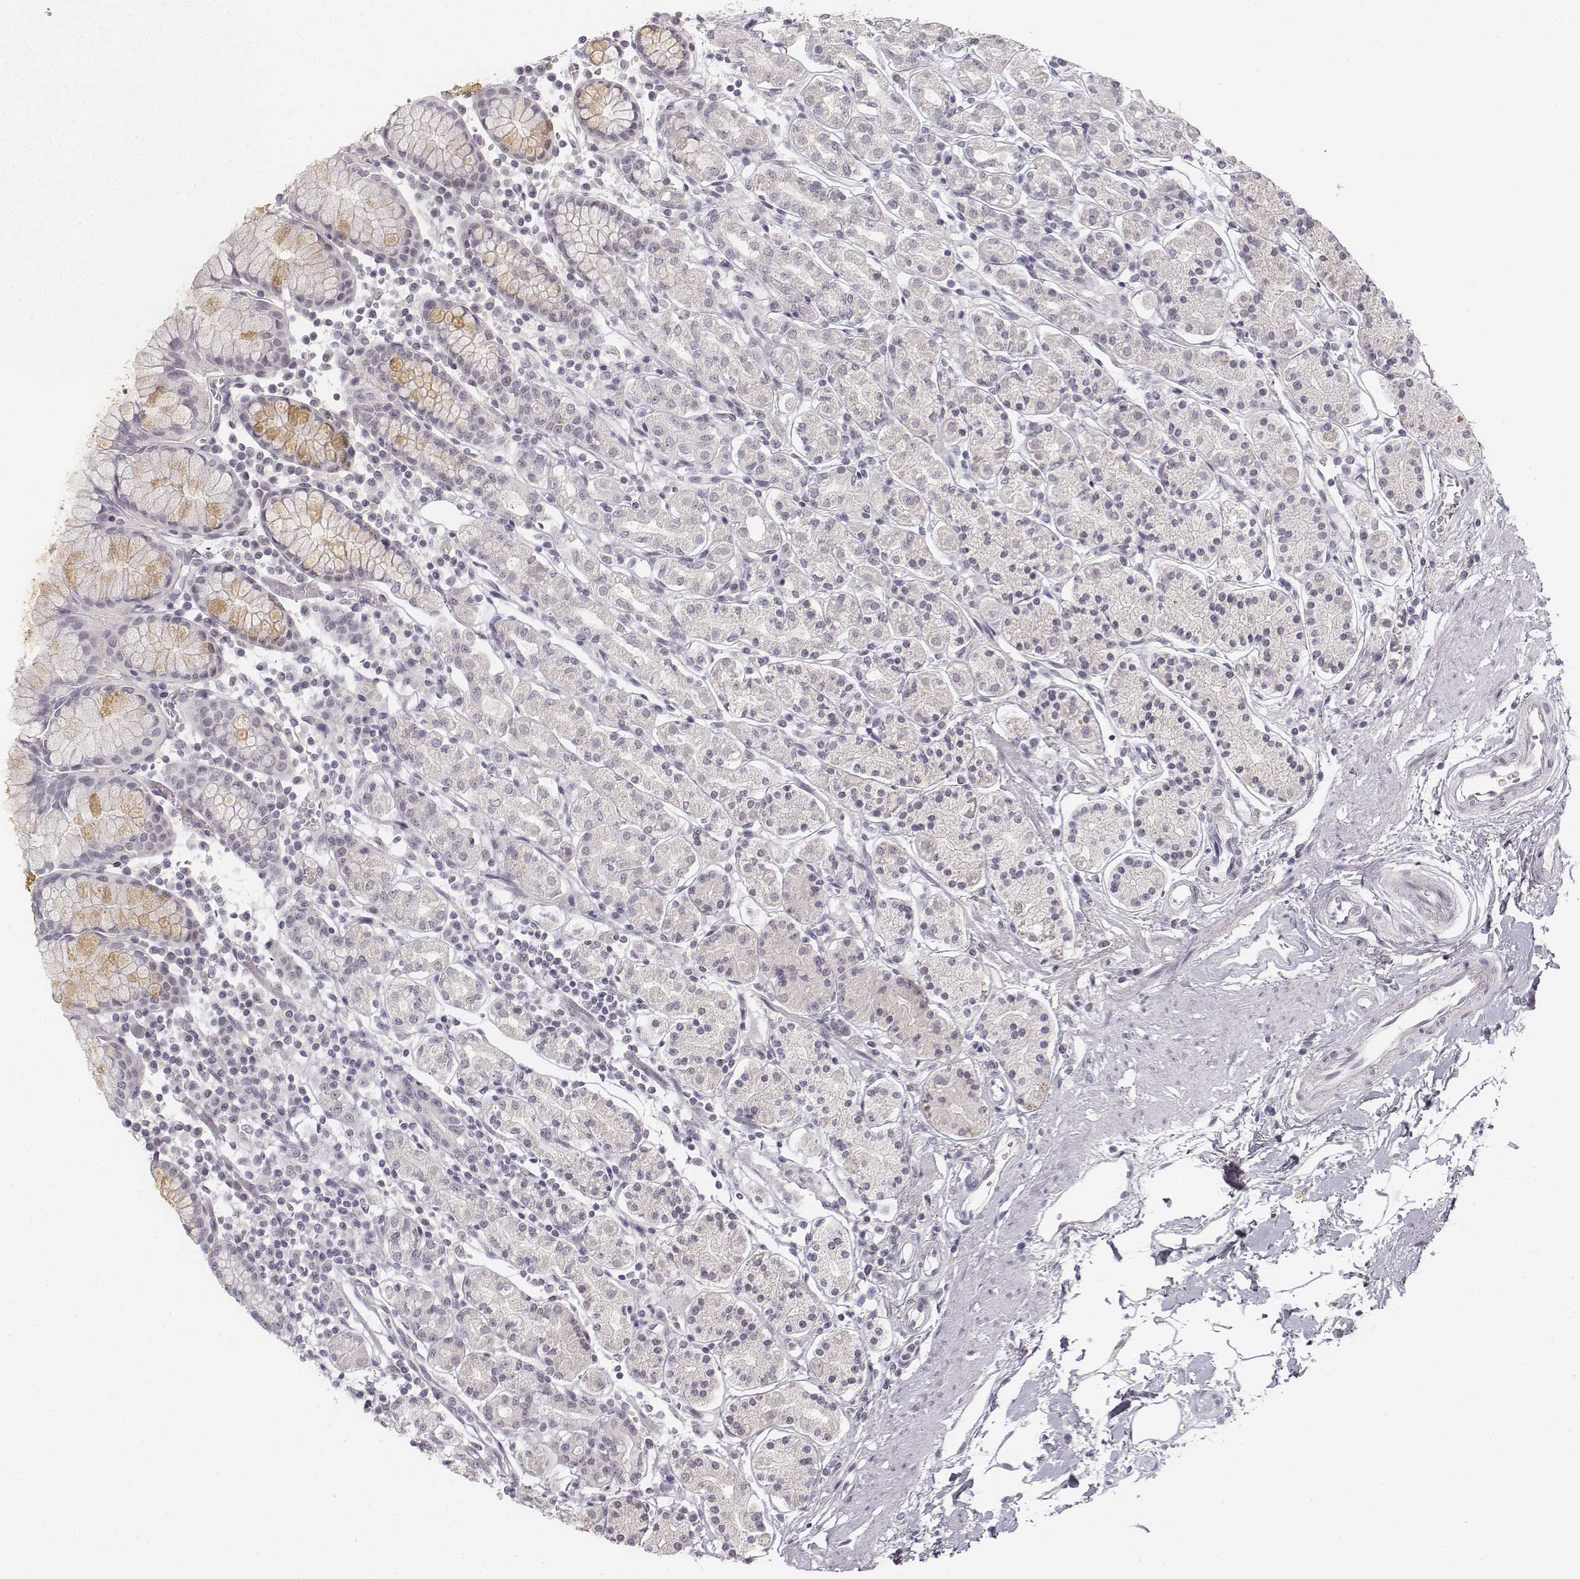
{"staining": {"intensity": "negative", "quantity": "none", "location": "none"}, "tissue": "stomach", "cell_type": "Glandular cells", "image_type": "normal", "snomed": [{"axis": "morphology", "description": "Normal tissue, NOS"}, {"axis": "topography", "description": "Stomach, upper"}, {"axis": "topography", "description": "Stomach"}], "caption": "Immunohistochemistry micrograph of unremarkable stomach: human stomach stained with DAB (3,3'-diaminobenzidine) displays no significant protein expression in glandular cells. Brightfield microscopy of IHC stained with DAB (brown) and hematoxylin (blue), captured at high magnification.", "gene": "KRT84", "patient": {"sex": "male", "age": 62}}